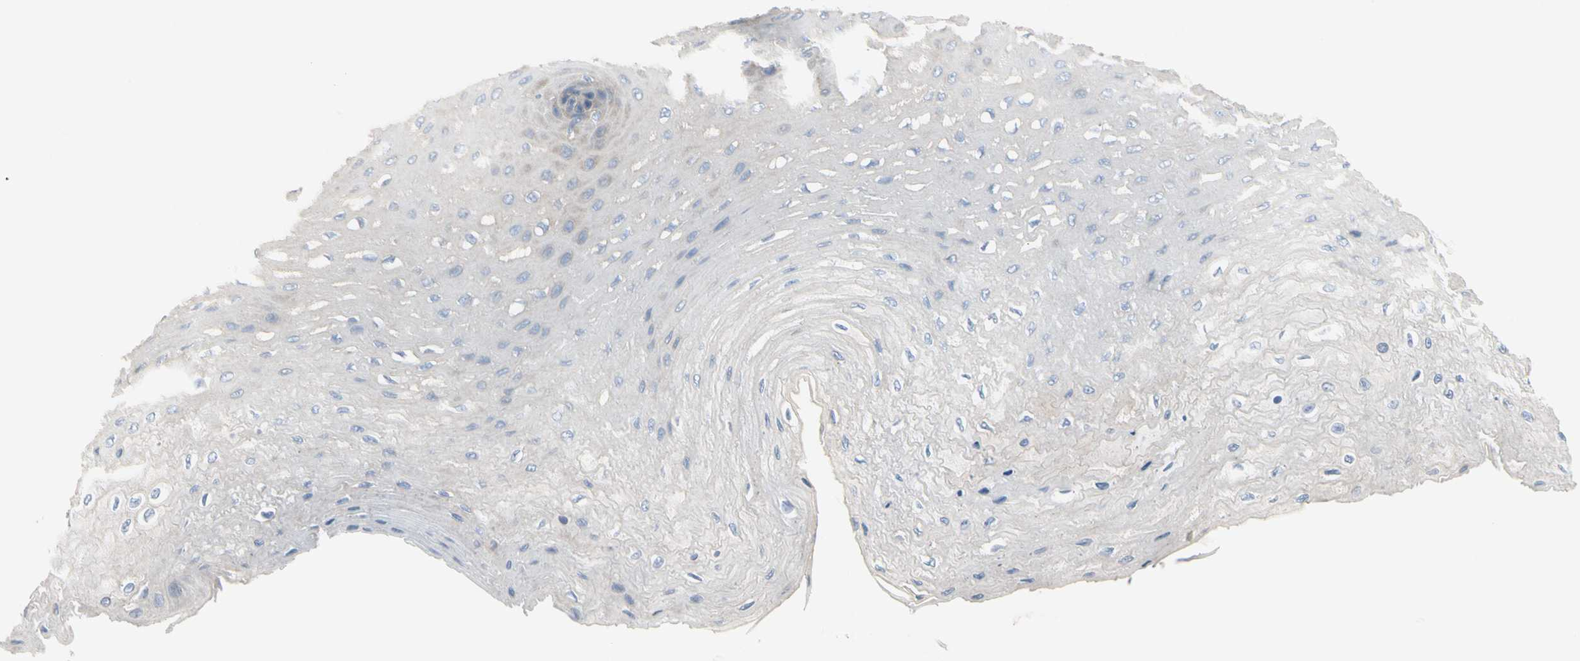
{"staining": {"intensity": "weak", "quantity": "<25%", "location": "cytoplasmic/membranous"}, "tissue": "esophagus", "cell_type": "Squamous epithelial cells", "image_type": "normal", "snomed": [{"axis": "morphology", "description": "Normal tissue, NOS"}, {"axis": "topography", "description": "Esophagus"}], "caption": "Immunohistochemistry (IHC) image of unremarkable esophagus stained for a protein (brown), which shows no expression in squamous epithelial cells. (DAB (3,3'-diaminobenzidine) IHC with hematoxylin counter stain).", "gene": "CLEC2B", "patient": {"sex": "female", "age": 72}}